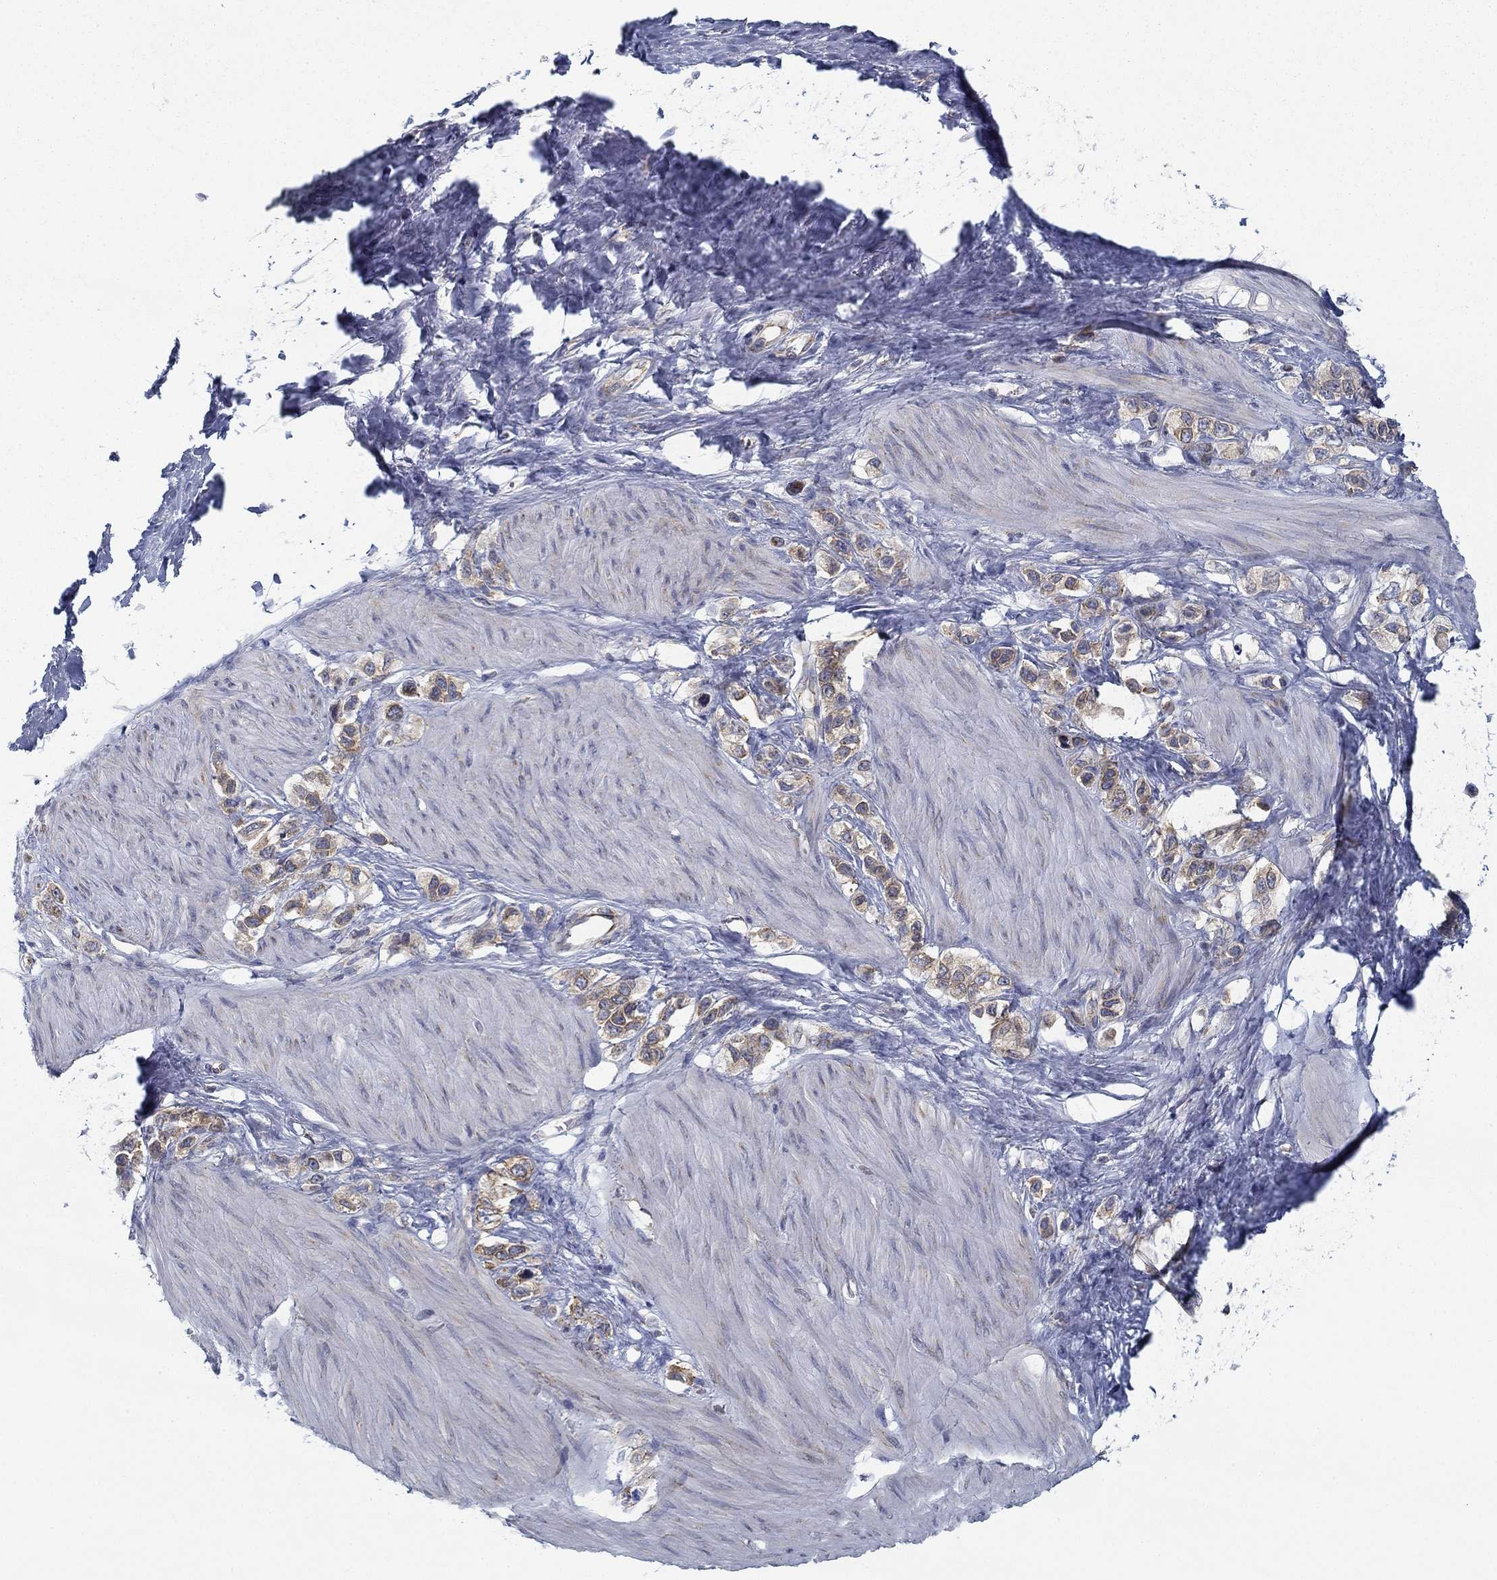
{"staining": {"intensity": "weak", "quantity": "25%-75%", "location": "cytoplasmic/membranous"}, "tissue": "stomach cancer", "cell_type": "Tumor cells", "image_type": "cancer", "snomed": [{"axis": "morphology", "description": "Normal tissue, NOS"}, {"axis": "morphology", "description": "Adenocarcinoma, NOS"}, {"axis": "morphology", "description": "Adenocarcinoma, High grade"}, {"axis": "topography", "description": "Stomach, upper"}, {"axis": "topography", "description": "Stomach"}], "caption": "Protein analysis of adenocarcinoma (stomach) tissue displays weak cytoplasmic/membranous staining in about 25%-75% of tumor cells.", "gene": "FXR1", "patient": {"sex": "female", "age": 65}}